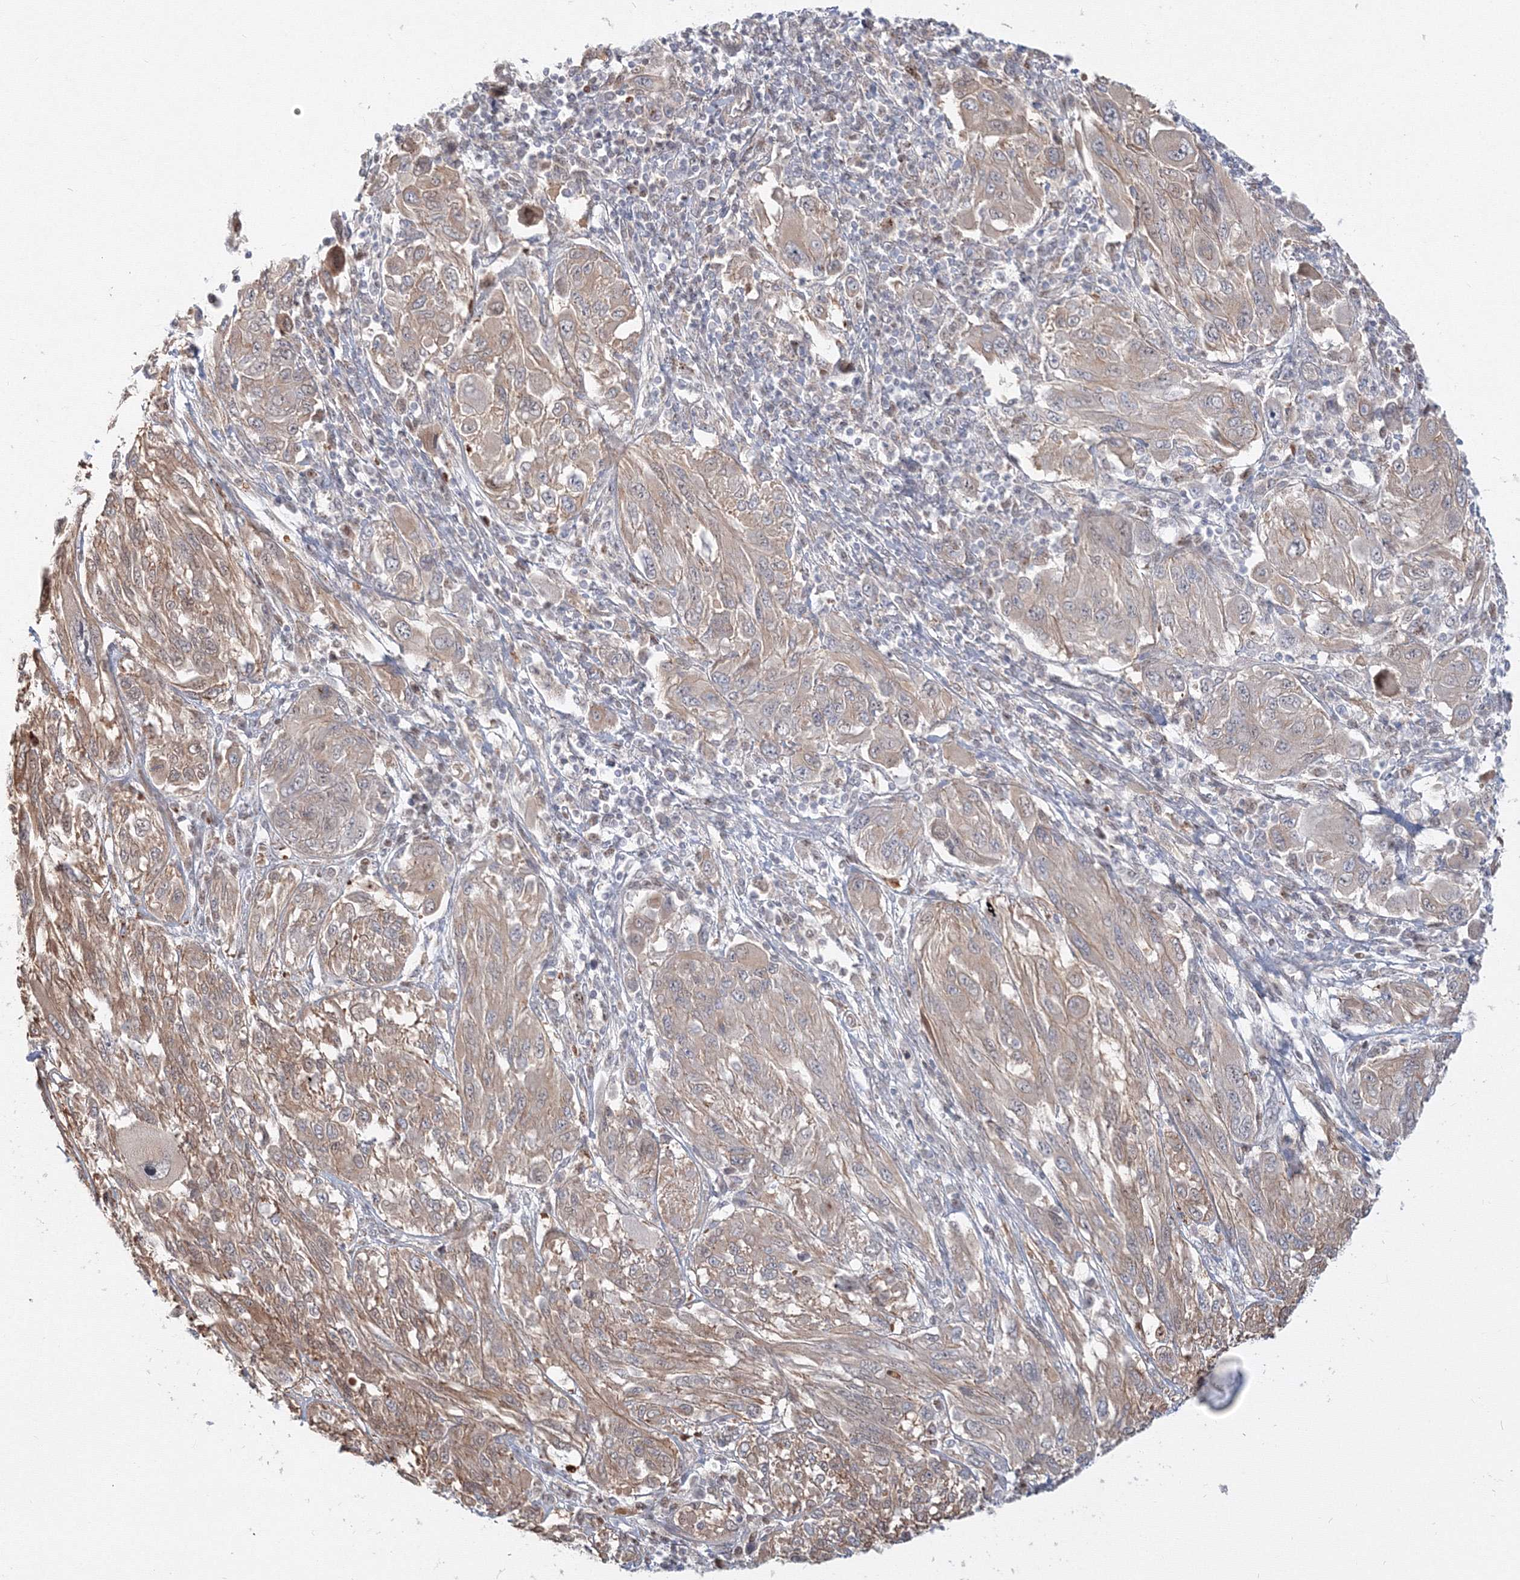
{"staining": {"intensity": "moderate", "quantity": ">75%", "location": "cytoplasmic/membranous"}, "tissue": "melanoma", "cell_type": "Tumor cells", "image_type": "cancer", "snomed": [{"axis": "morphology", "description": "Malignant melanoma, NOS"}, {"axis": "topography", "description": "Skin"}], "caption": "Malignant melanoma stained with DAB immunohistochemistry (IHC) exhibits medium levels of moderate cytoplasmic/membranous expression in approximately >75% of tumor cells. (DAB (3,3'-diaminobenzidine) IHC, brown staining for protein, blue staining for nuclei).", "gene": "ARHGAP21", "patient": {"sex": "female", "age": 91}}